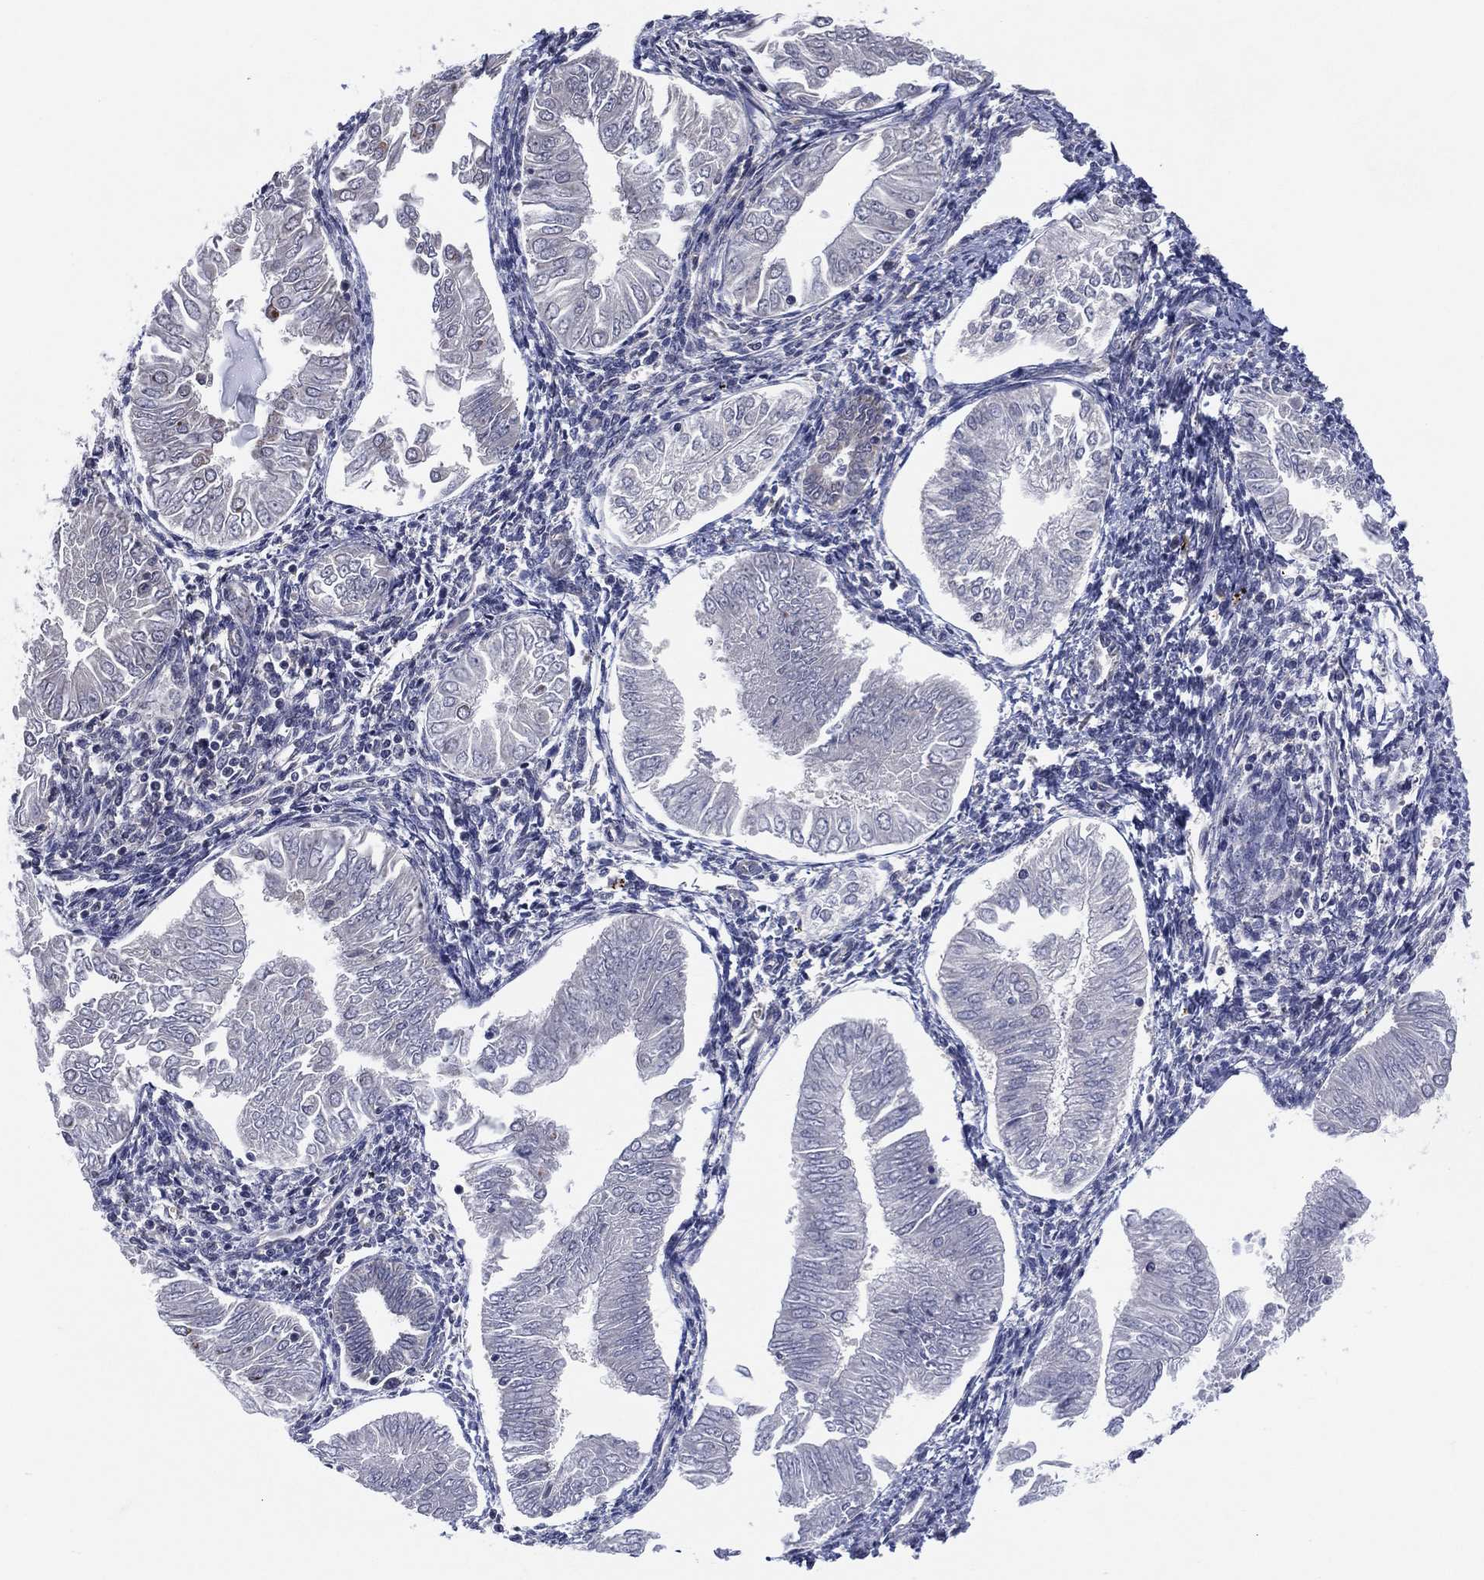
{"staining": {"intensity": "negative", "quantity": "none", "location": "none"}, "tissue": "endometrial cancer", "cell_type": "Tumor cells", "image_type": "cancer", "snomed": [{"axis": "morphology", "description": "Adenocarcinoma, NOS"}, {"axis": "topography", "description": "Endometrium"}], "caption": "Histopathology image shows no significant protein staining in tumor cells of adenocarcinoma (endometrial).", "gene": "FAM104A", "patient": {"sex": "female", "age": 53}}